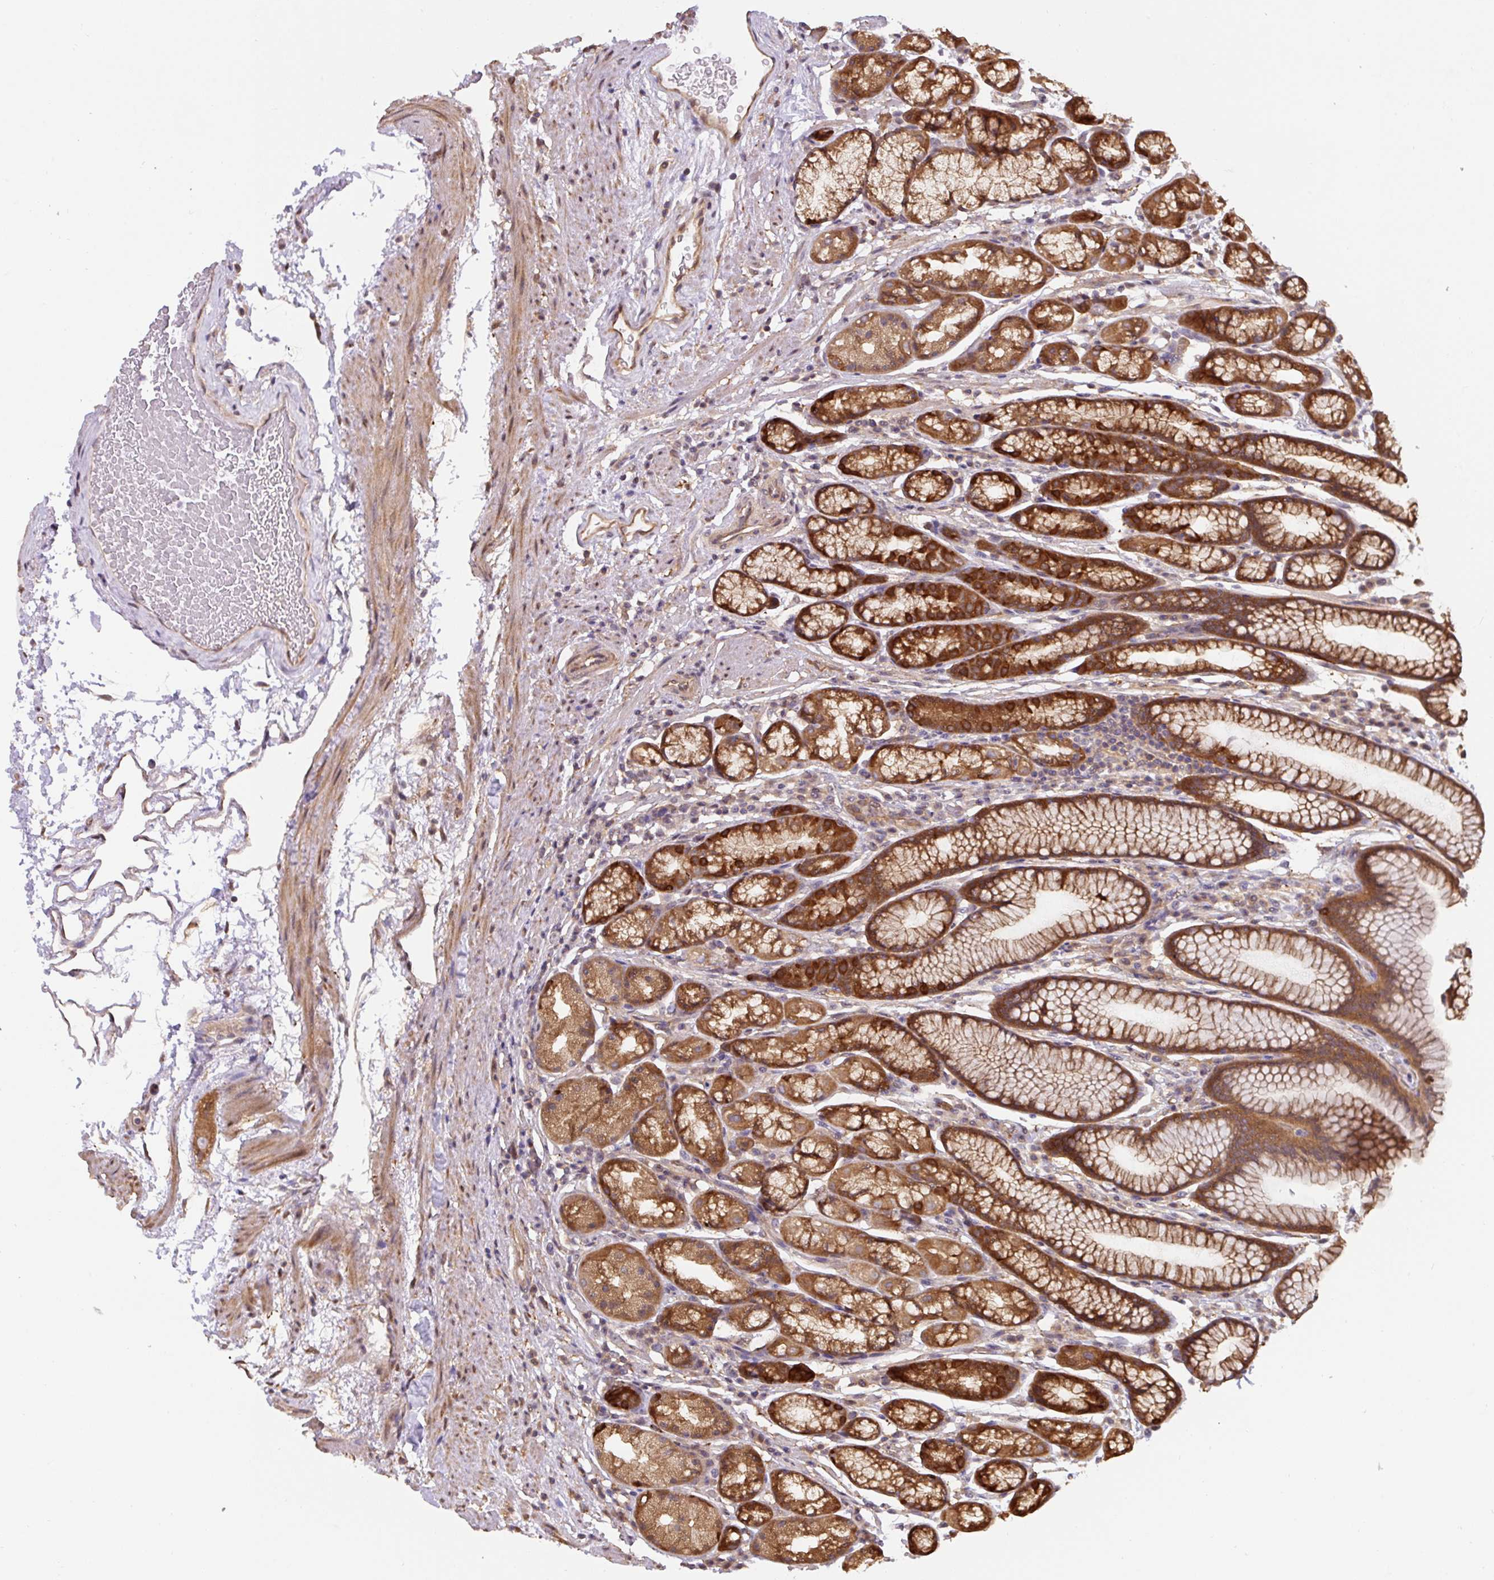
{"staining": {"intensity": "strong", "quantity": "25%-75%", "location": "cytoplasmic/membranous"}, "tissue": "stomach", "cell_type": "Glandular cells", "image_type": "normal", "snomed": [{"axis": "morphology", "description": "Normal tissue, NOS"}, {"axis": "topography", "description": "Stomach, lower"}], "caption": "Normal stomach displays strong cytoplasmic/membranous positivity in about 25%-75% of glandular cells.", "gene": "ST13", "patient": {"sex": "male", "age": 67}}